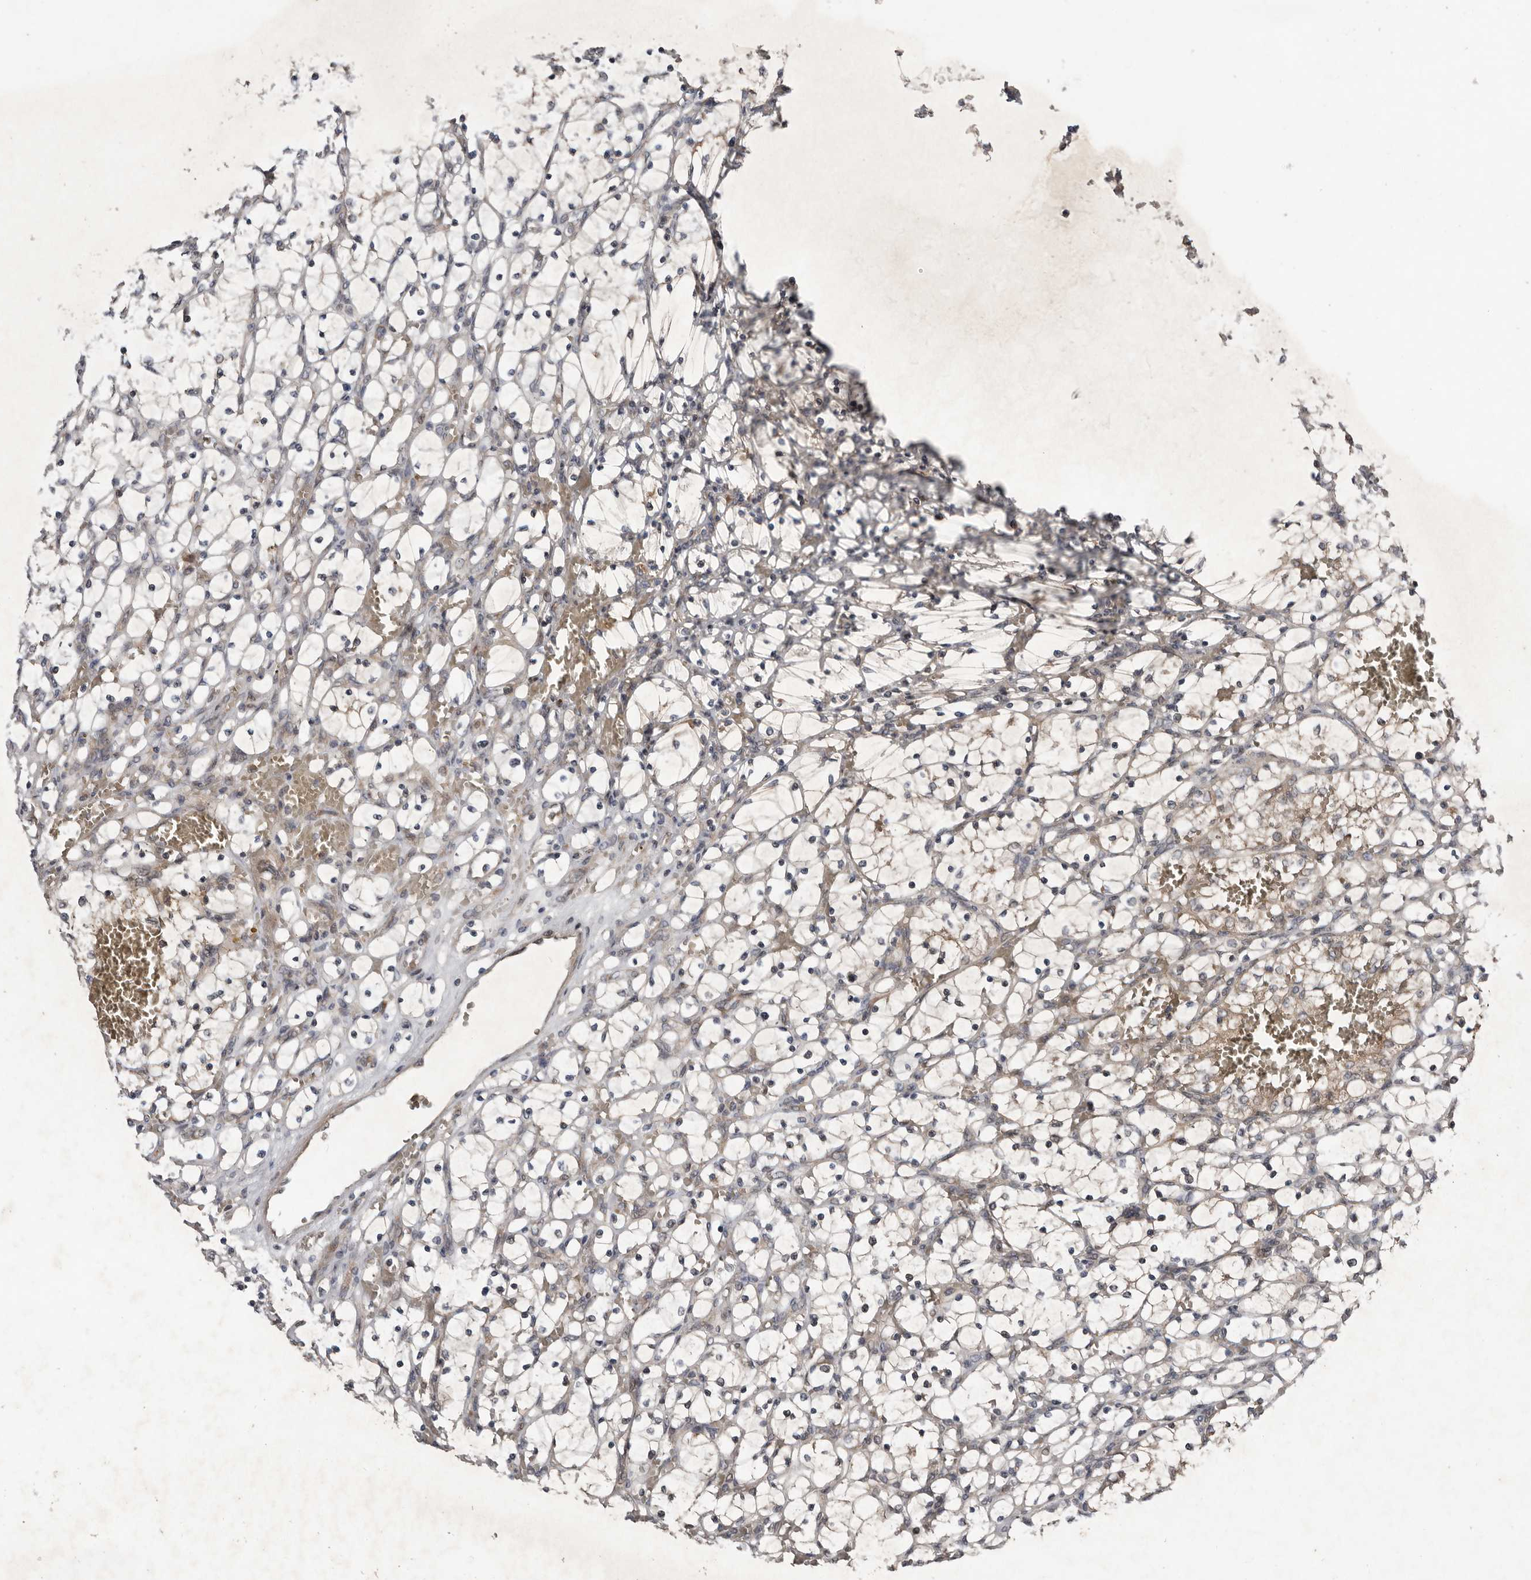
{"staining": {"intensity": "negative", "quantity": "none", "location": "none"}, "tissue": "renal cancer", "cell_type": "Tumor cells", "image_type": "cancer", "snomed": [{"axis": "morphology", "description": "Adenocarcinoma, NOS"}, {"axis": "topography", "description": "Kidney"}], "caption": "Tumor cells are negative for brown protein staining in renal cancer.", "gene": "CHML", "patient": {"sex": "female", "age": 69}}